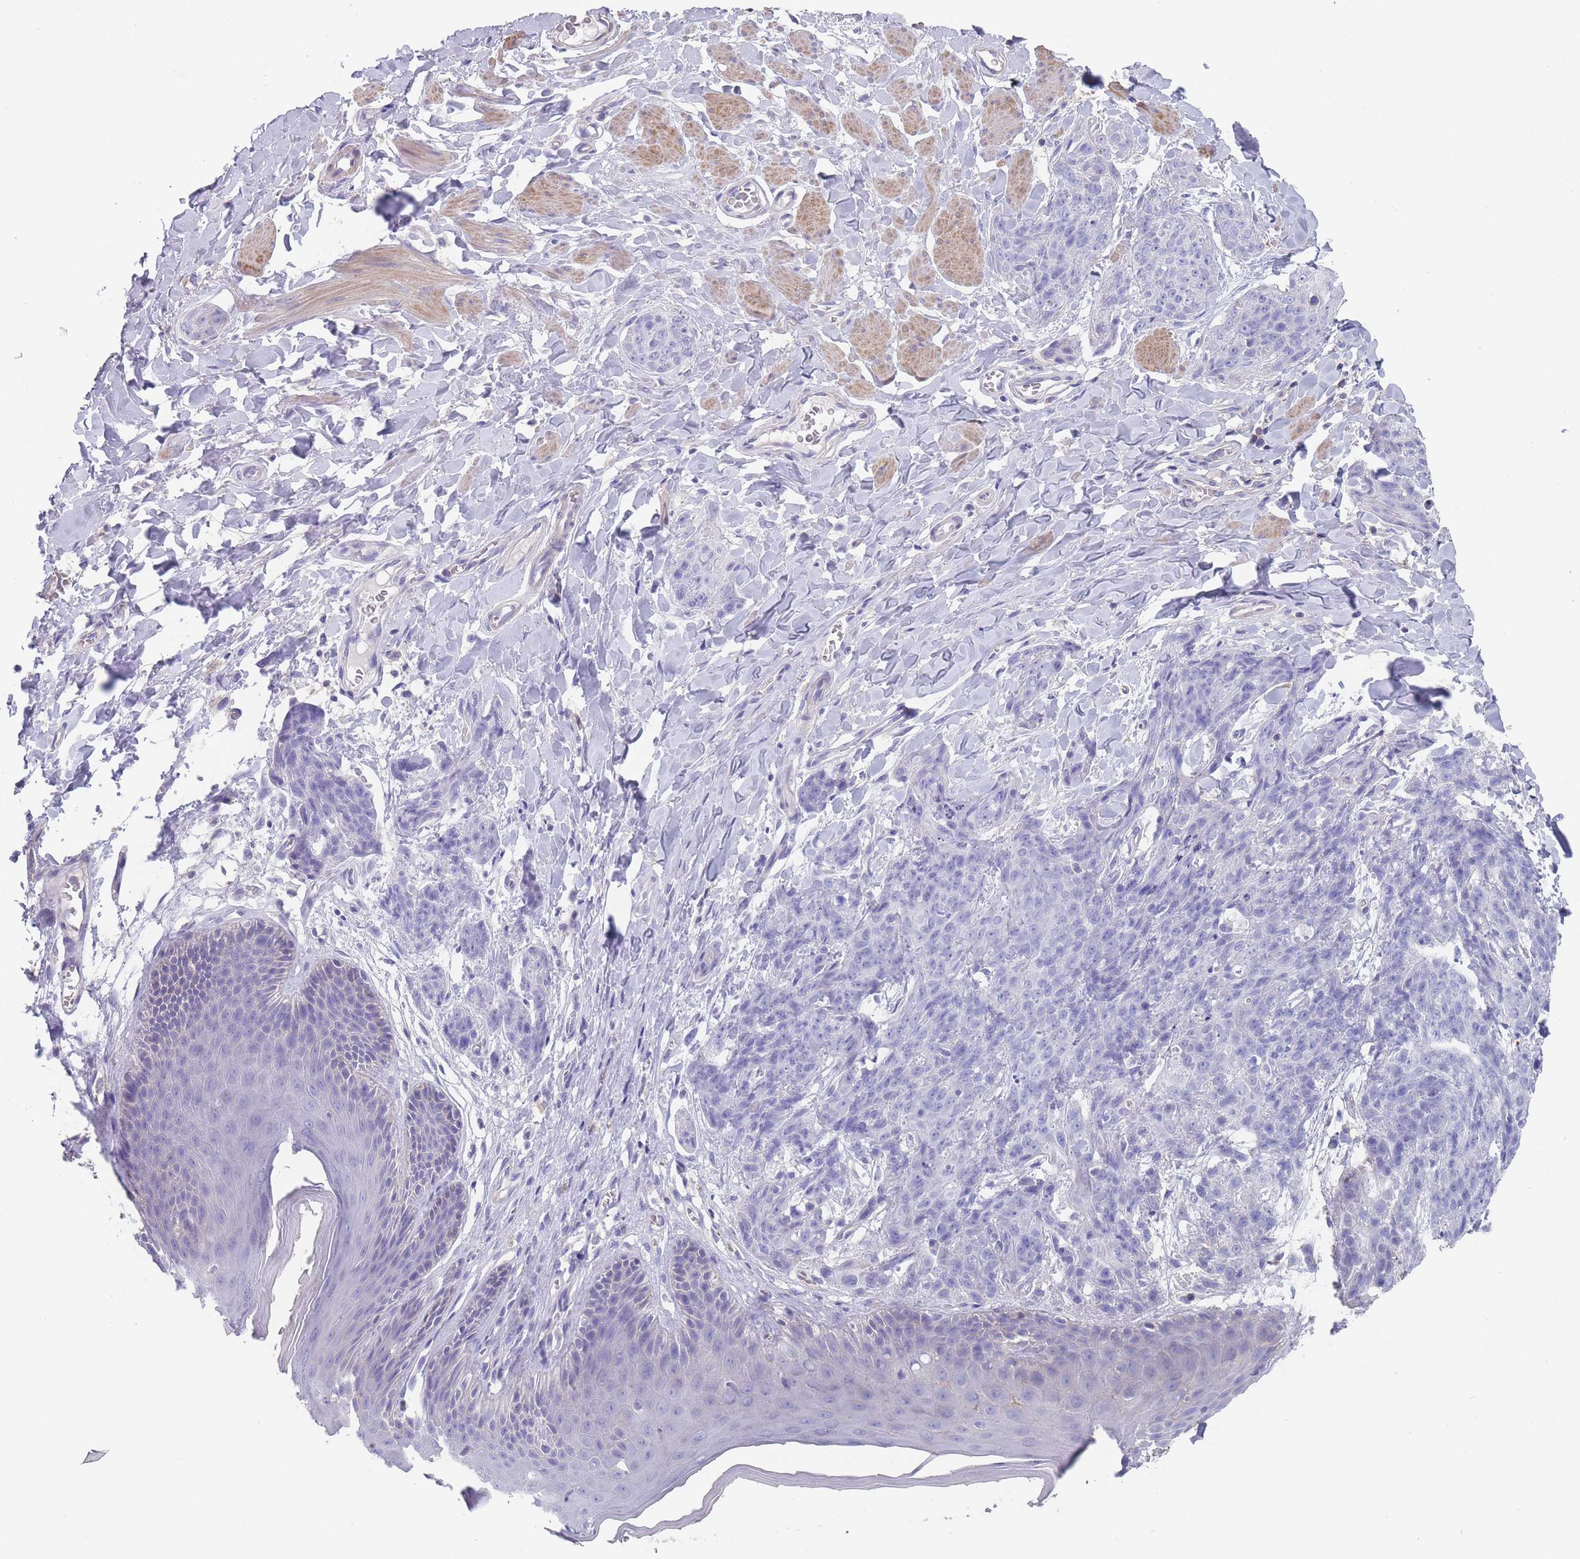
{"staining": {"intensity": "negative", "quantity": "none", "location": "none"}, "tissue": "skin cancer", "cell_type": "Tumor cells", "image_type": "cancer", "snomed": [{"axis": "morphology", "description": "Squamous cell carcinoma, NOS"}, {"axis": "topography", "description": "Skin"}, {"axis": "topography", "description": "Vulva"}], "caption": "Tumor cells are negative for brown protein staining in skin cancer (squamous cell carcinoma).", "gene": "SCCPDH", "patient": {"sex": "female", "age": 85}}